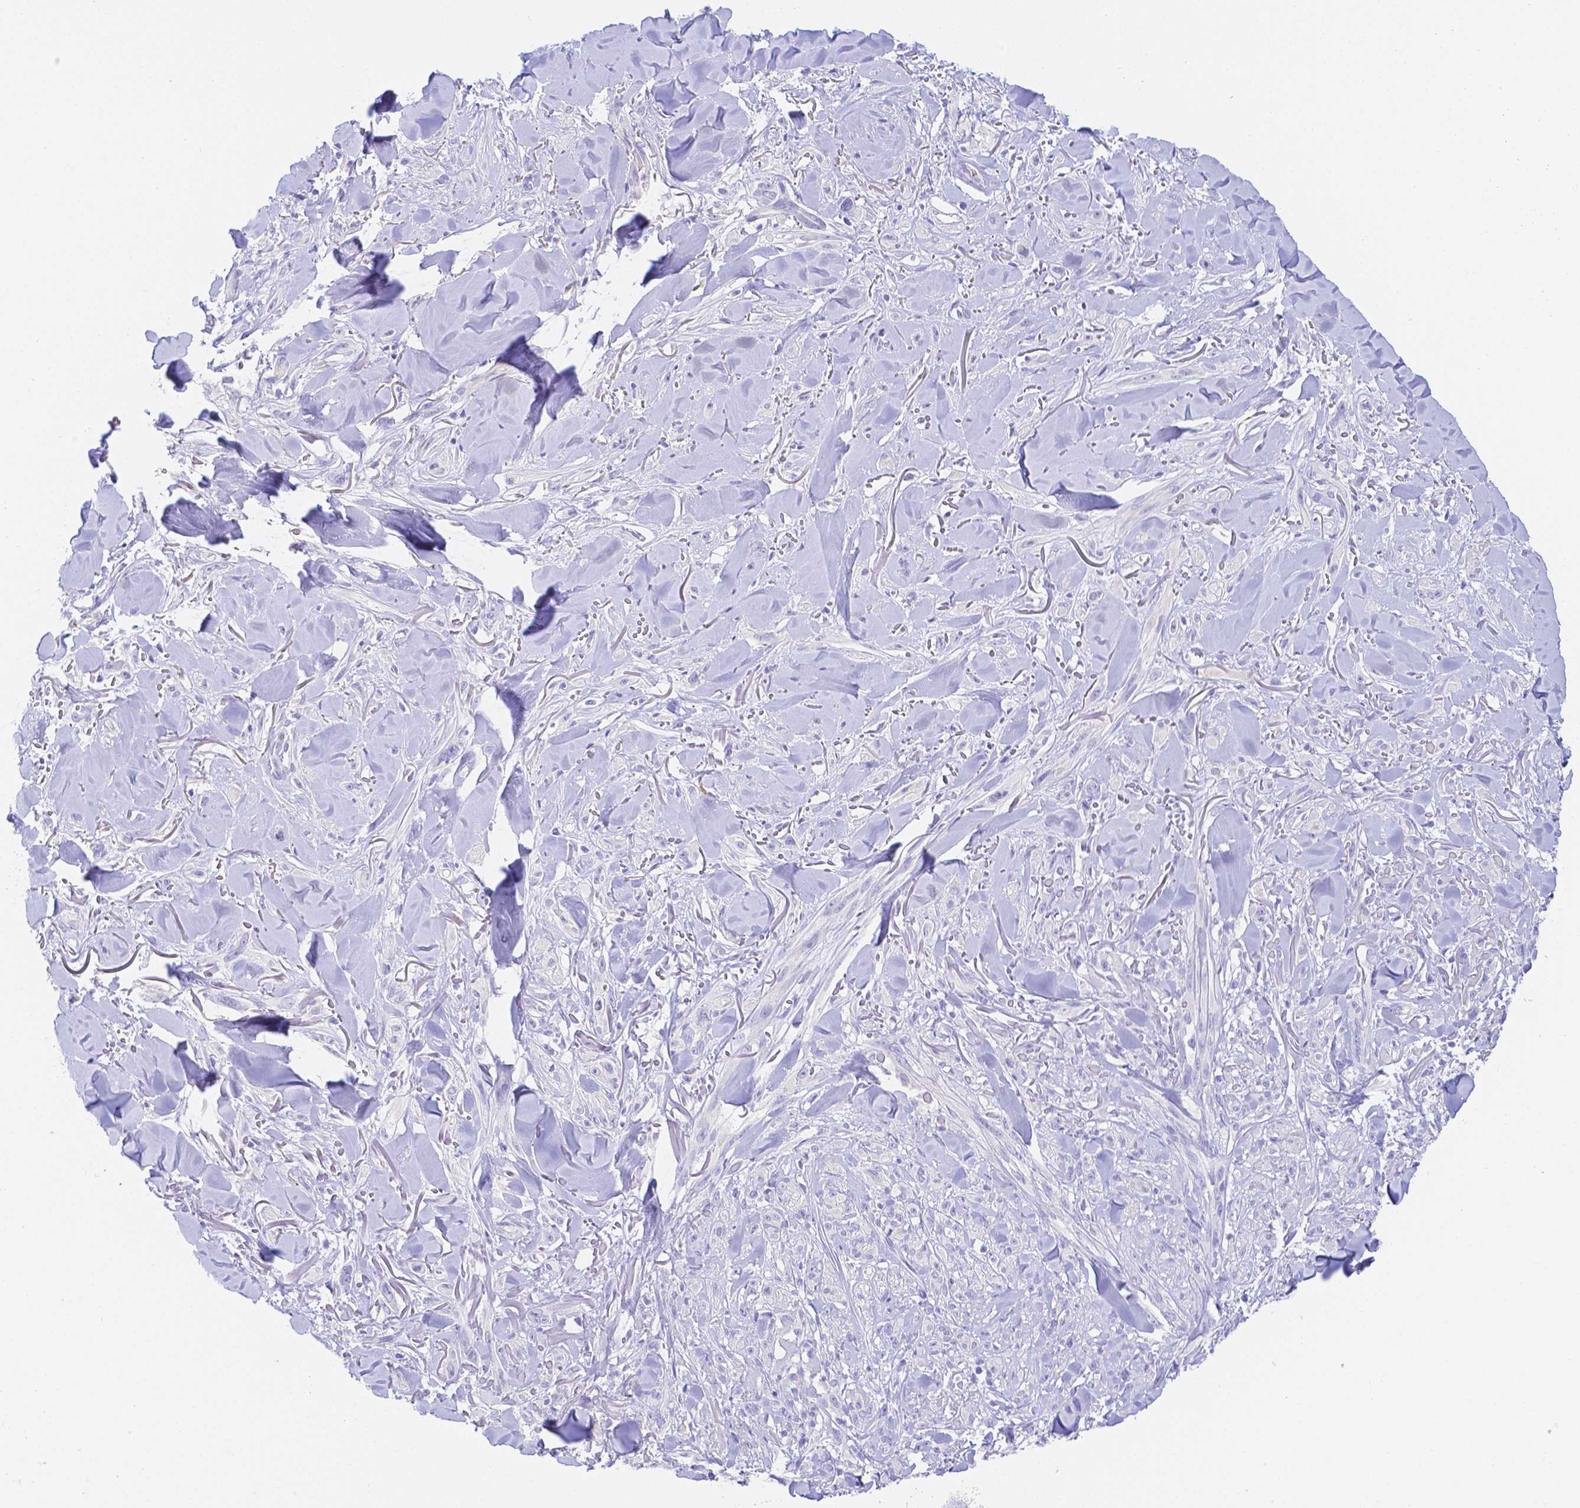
{"staining": {"intensity": "negative", "quantity": "none", "location": "none"}, "tissue": "melanoma", "cell_type": "Tumor cells", "image_type": "cancer", "snomed": [{"axis": "morphology", "description": "Malignant melanoma, NOS"}, {"axis": "topography", "description": "Skin"}], "caption": "Melanoma stained for a protein using IHC shows no expression tumor cells.", "gene": "ZG16B", "patient": {"sex": "male", "age": 85}}